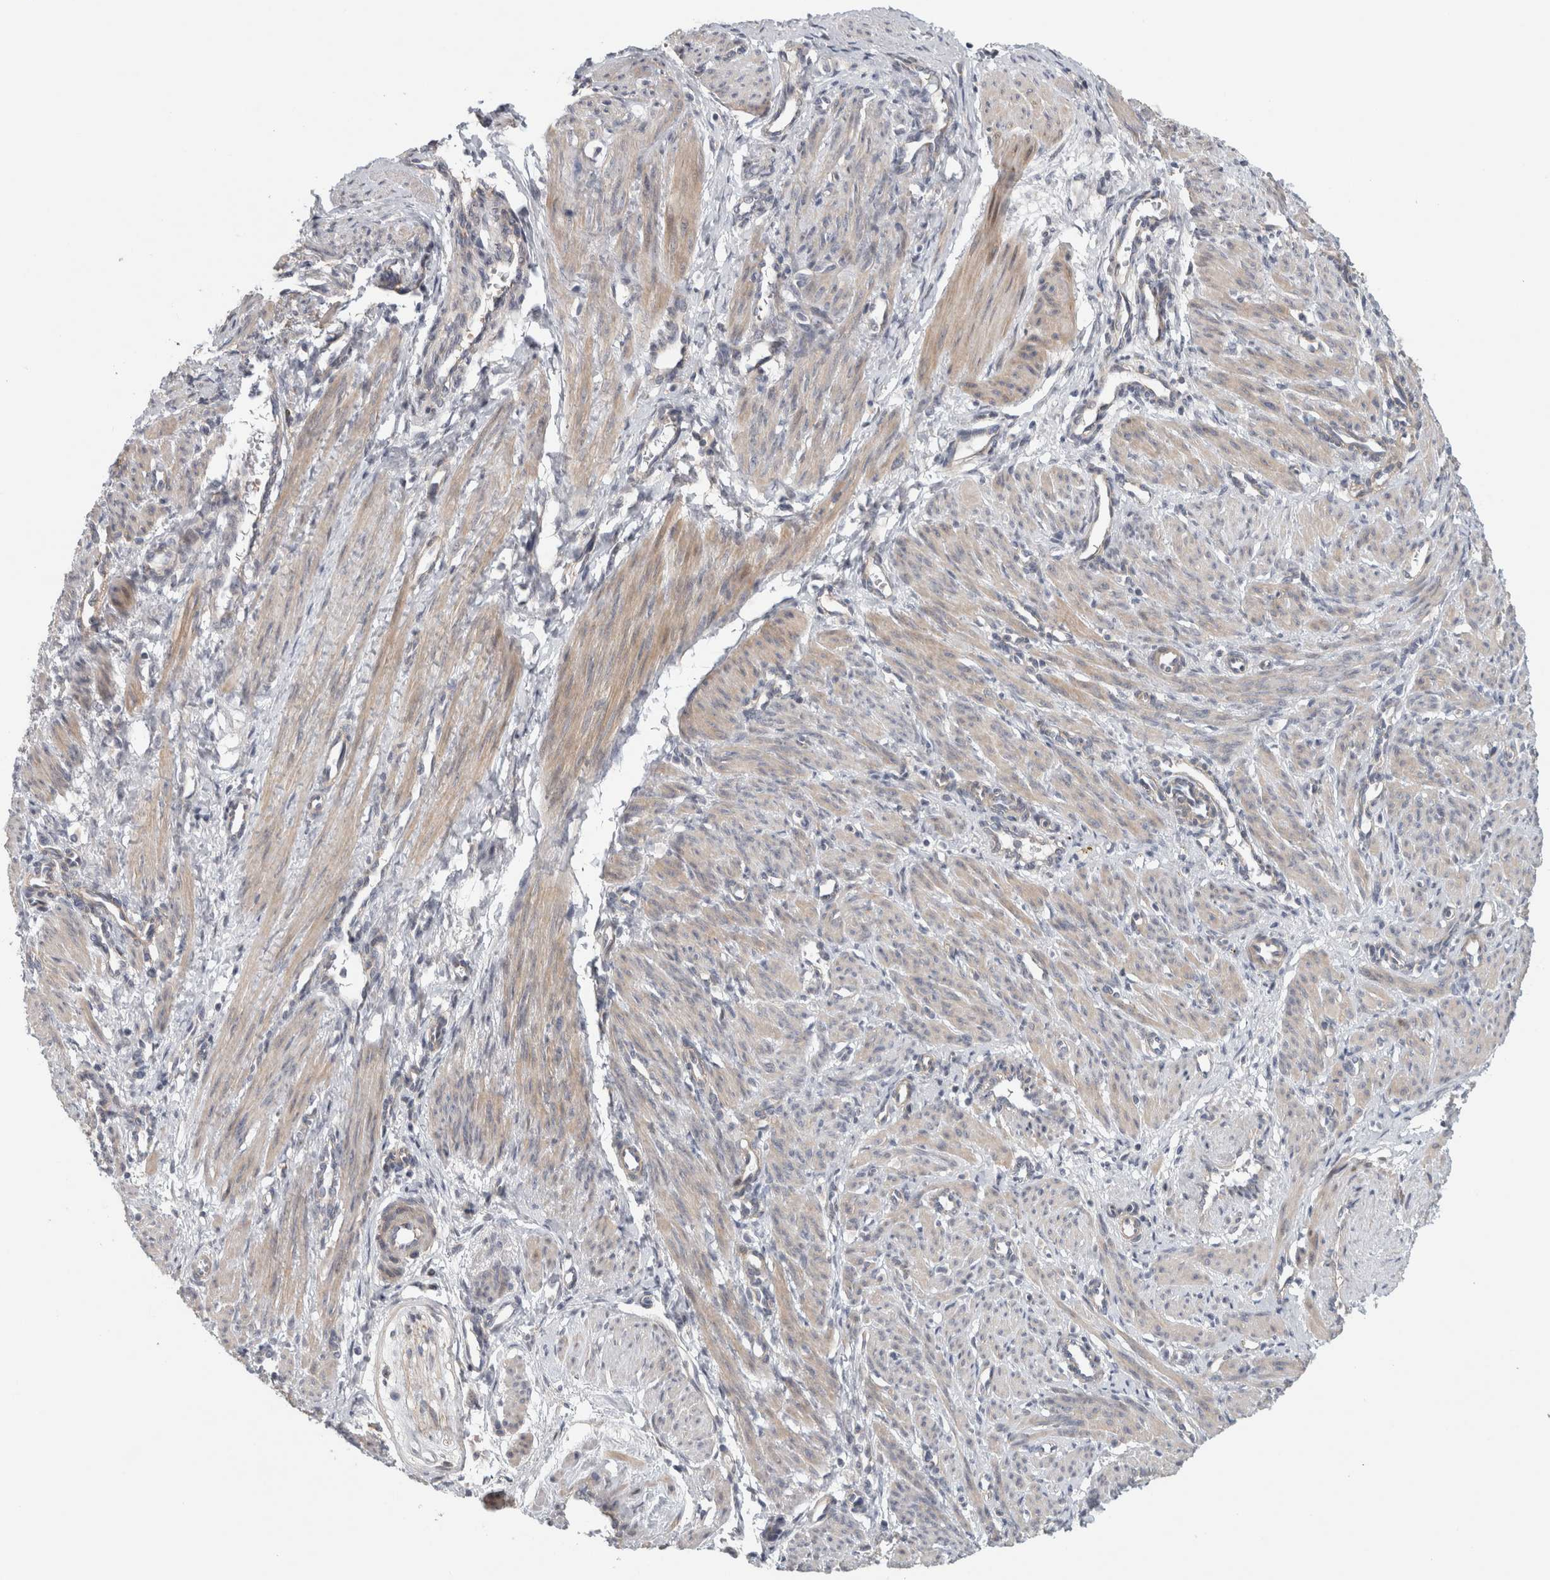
{"staining": {"intensity": "weak", "quantity": "25%-75%", "location": "cytoplasmic/membranous"}, "tissue": "smooth muscle", "cell_type": "Smooth muscle cells", "image_type": "normal", "snomed": [{"axis": "morphology", "description": "Normal tissue, NOS"}, {"axis": "topography", "description": "Endometrium"}], "caption": "Human smooth muscle stained with a brown dye reveals weak cytoplasmic/membranous positive expression in about 25%-75% of smooth muscle cells.", "gene": "ZNF804B", "patient": {"sex": "female", "age": 33}}